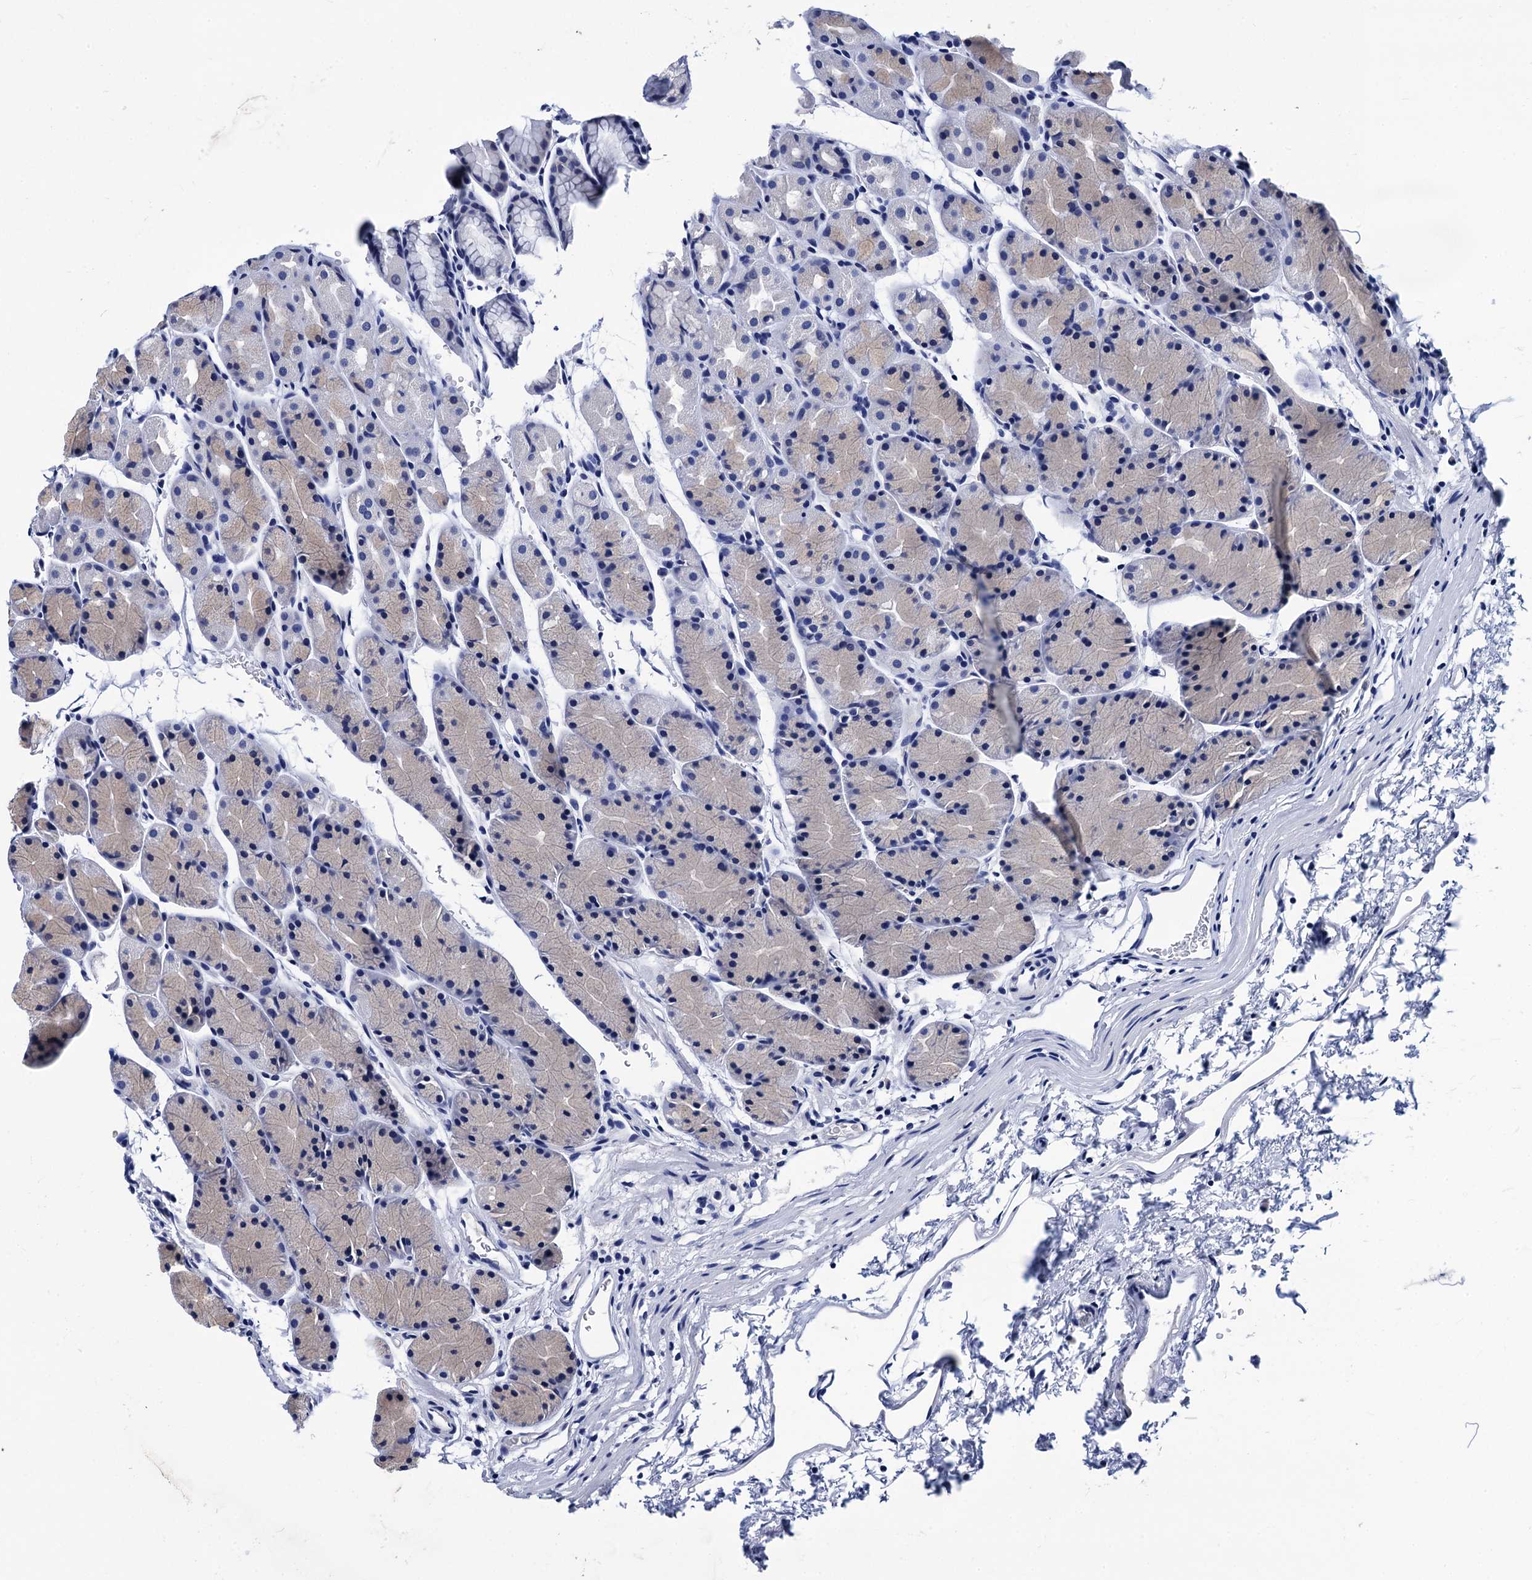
{"staining": {"intensity": "weak", "quantity": "<25%", "location": "cytoplasmic/membranous"}, "tissue": "stomach", "cell_type": "Glandular cells", "image_type": "normal", "snomed": [{"axis": "morphology", "description": "Normal tissue, NOS"}, {"axis": "topography", "description": "Stomach, upper"}, {"axis": "topography", "description": "Stomach"}], "caption": "This image is of benign stomach stained with IHC to label a protein in brown with the nuclei are counter-stained blue. There is no positivity in glandular cells. Brightfield microscopy of IHC stained with DAB (brown) and hematoxylin (blue), captured at high magnification.", "gene": "LRRC30", "patient": {"sex": "male", "age": 47}}